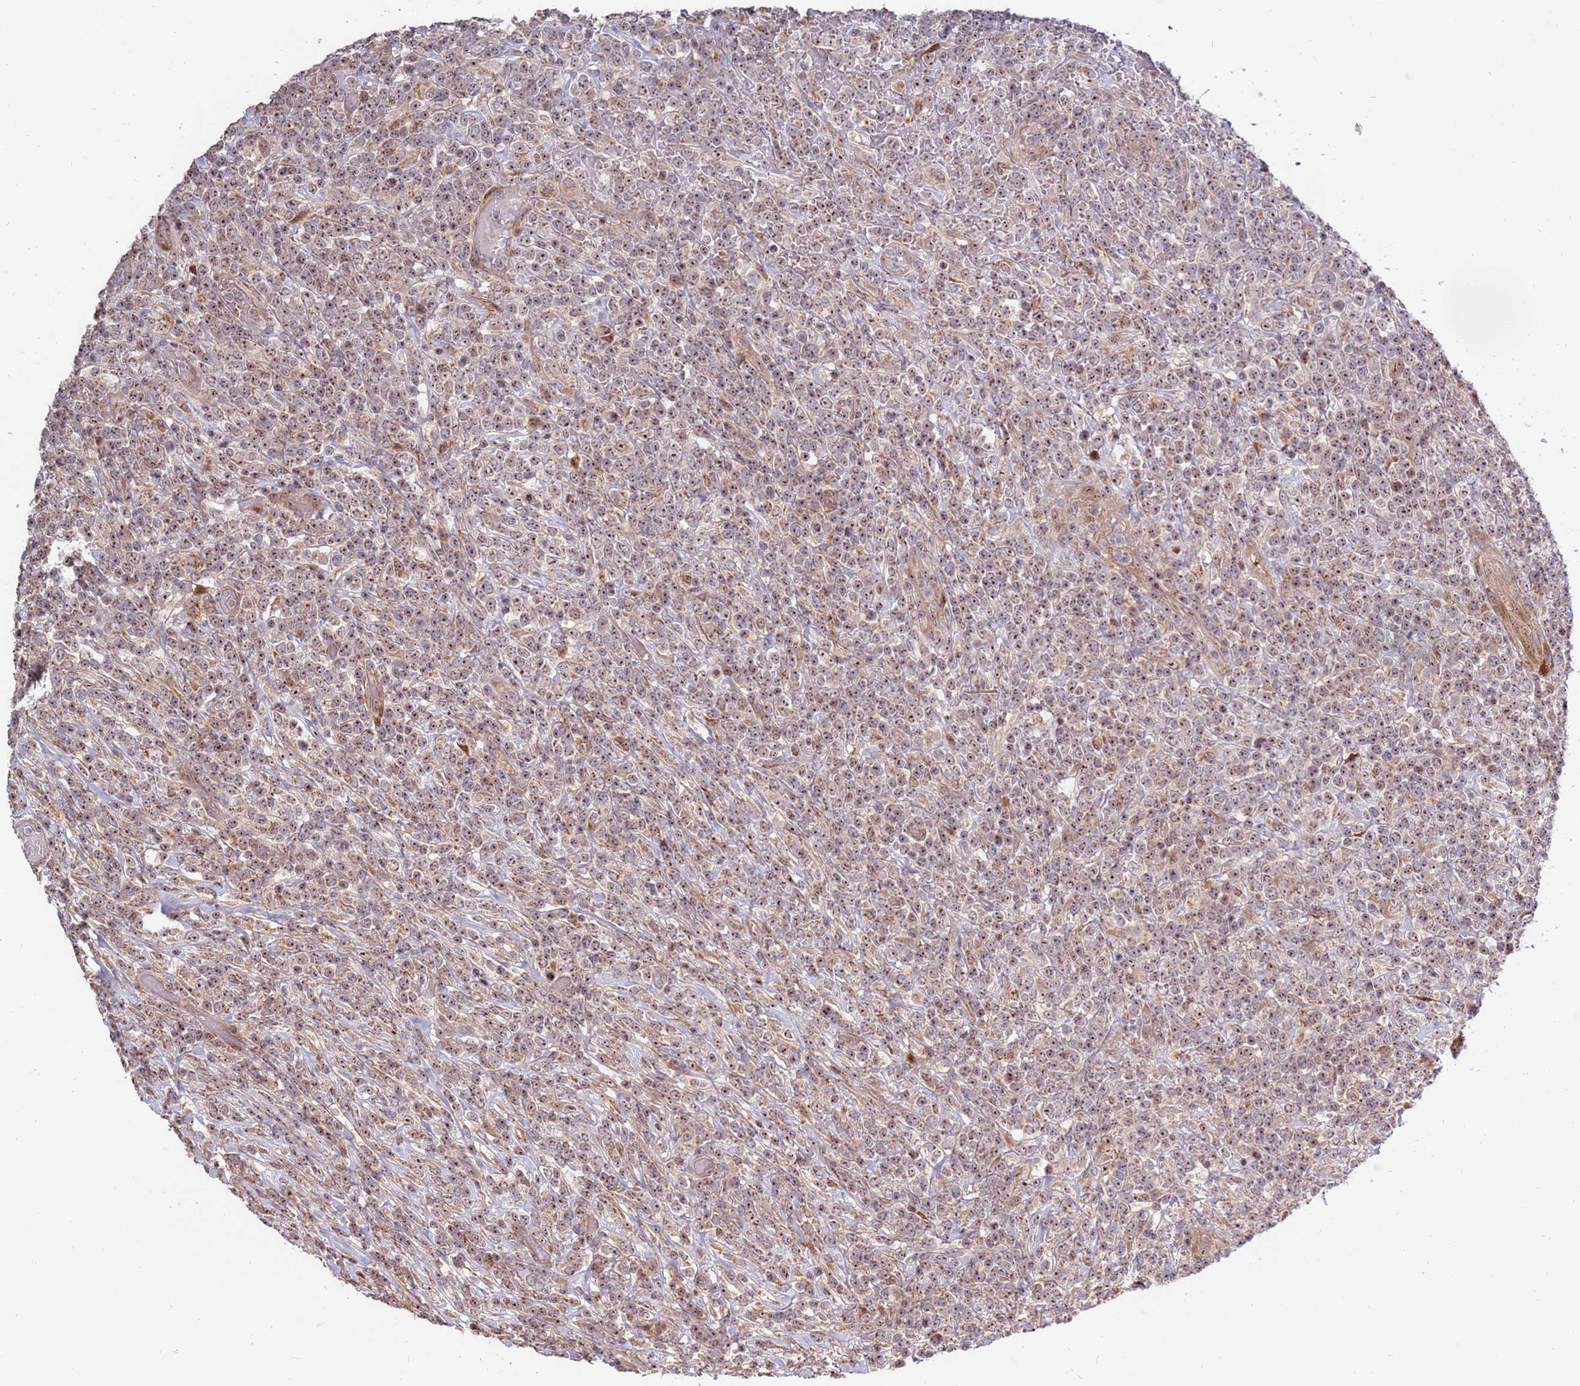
{"staining": {"intensity": "weak", "quantity": ">75%", "location": "nuclear"}, "tissue": "lymphoma", "cell_type": "Tumor cells", "image_type": "cancer", "snomed": [{"axis": "morphology", "description": "Malignant lymphoma, non-Hodgkin's type, High grade"}, {"axis": "topography", "description": "Colon"}], "caption": "Tumor cells show low levels of weak nuclear positivity in approximately >75% of cells in human malignant lymphoma, non-Hodgkin's type (high-grade). (Brightfield microscopy of DAB IHC at high magnification).", "gene": "KIF25", "patient": {"sex": "female", "age": 53}}